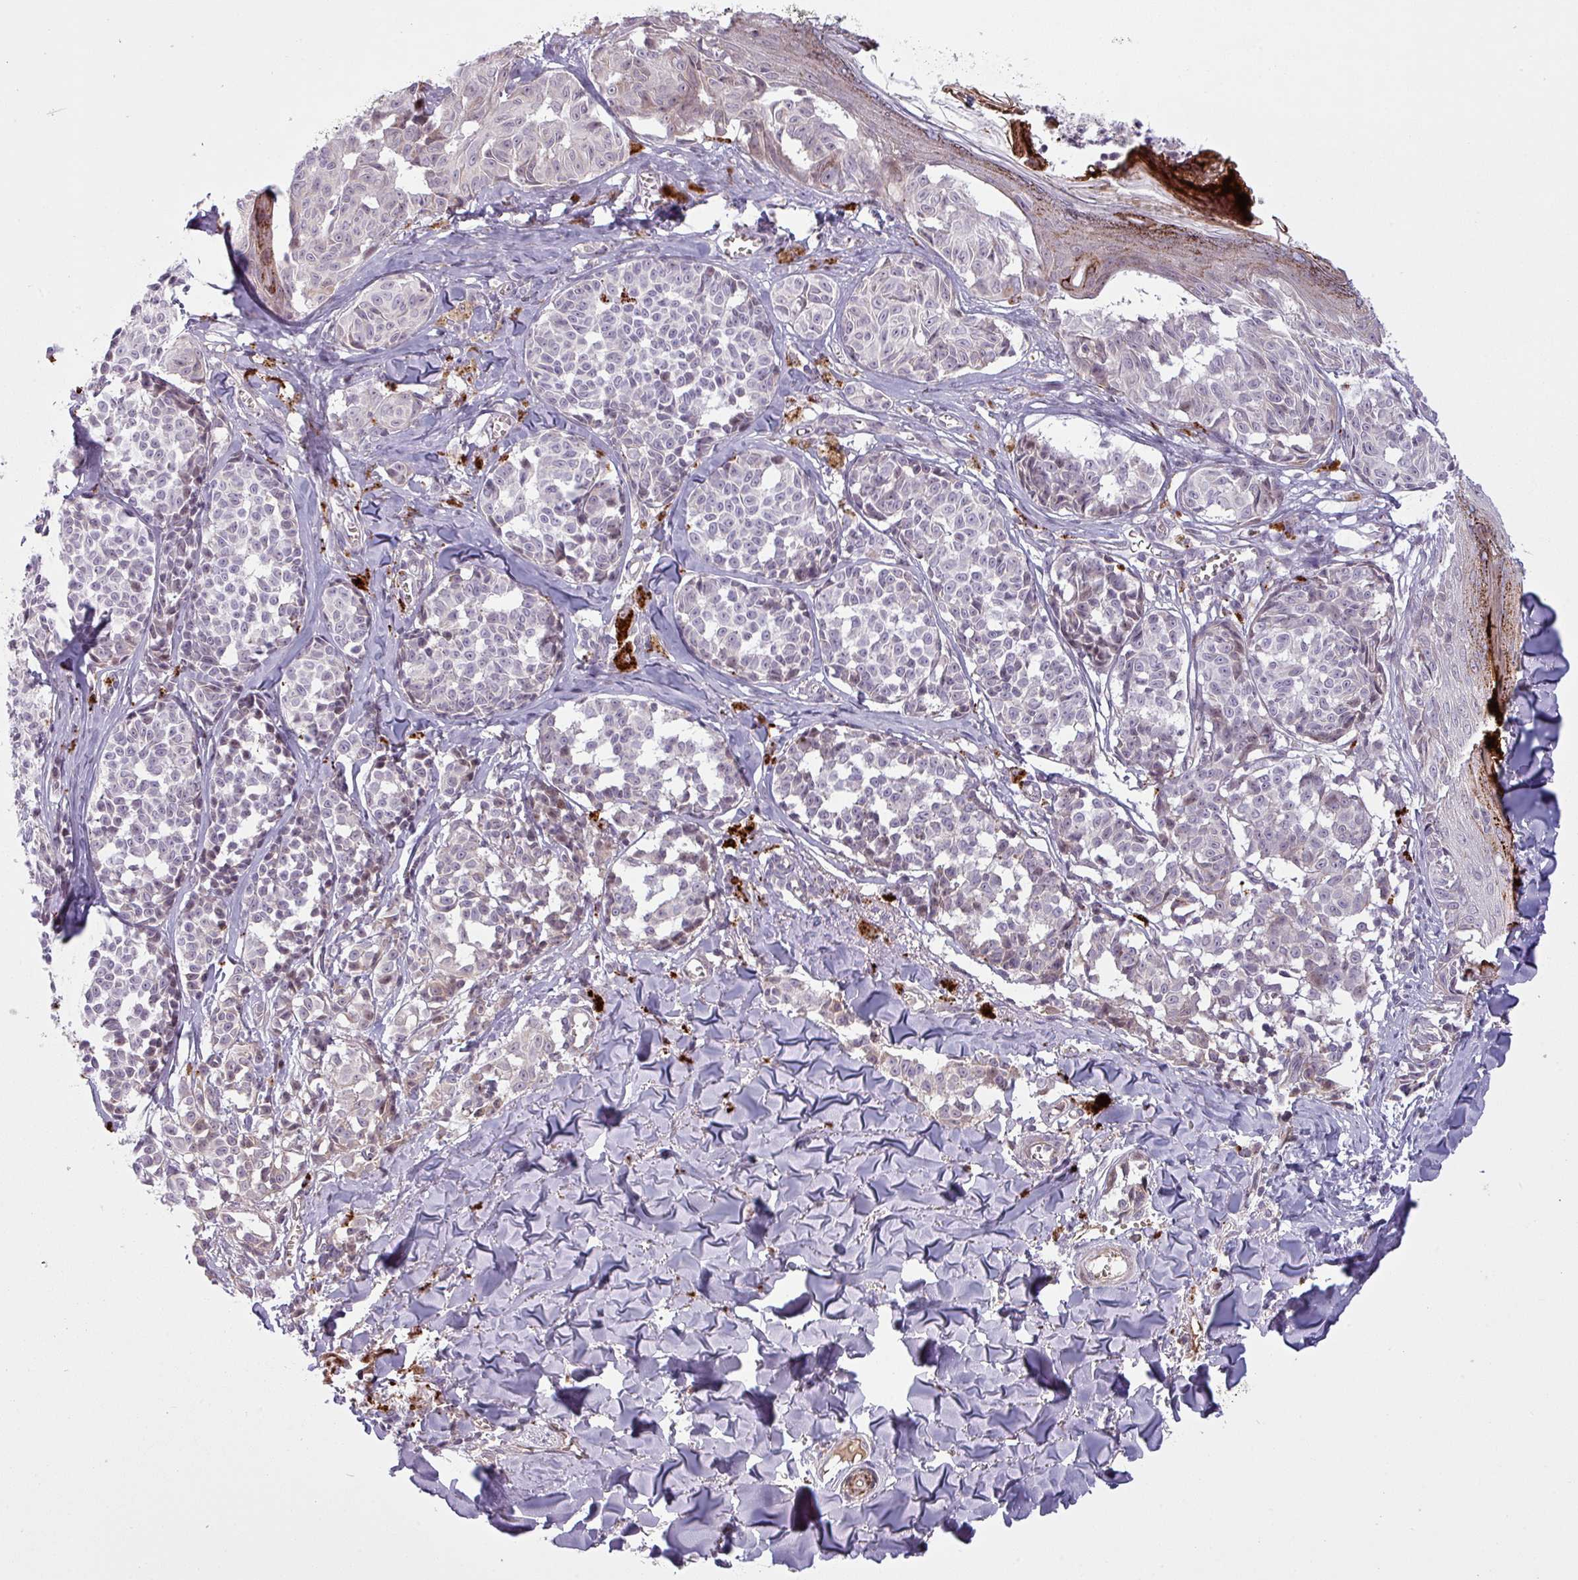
{"staining": {"intensity": "negative", "quantity": "none", "location": "none"}, "tissue": "melanoma", "cell_type": "Tumor cells", "image_type": "cancer", "snomed": [{"axis": "morphology", "description": "Malignant melanoma, NOS"}, {"axis": "topography", "description": "Skin"}], "caption": "Tumor cells are negative for brown protein staining in malignant melanoma. The staining is performed using DAB brown chromogen with nuclei counter-stained in using hematoxylin.", "gene": "MAP7D2", "patient": {"sex": "female", "age": 43}}